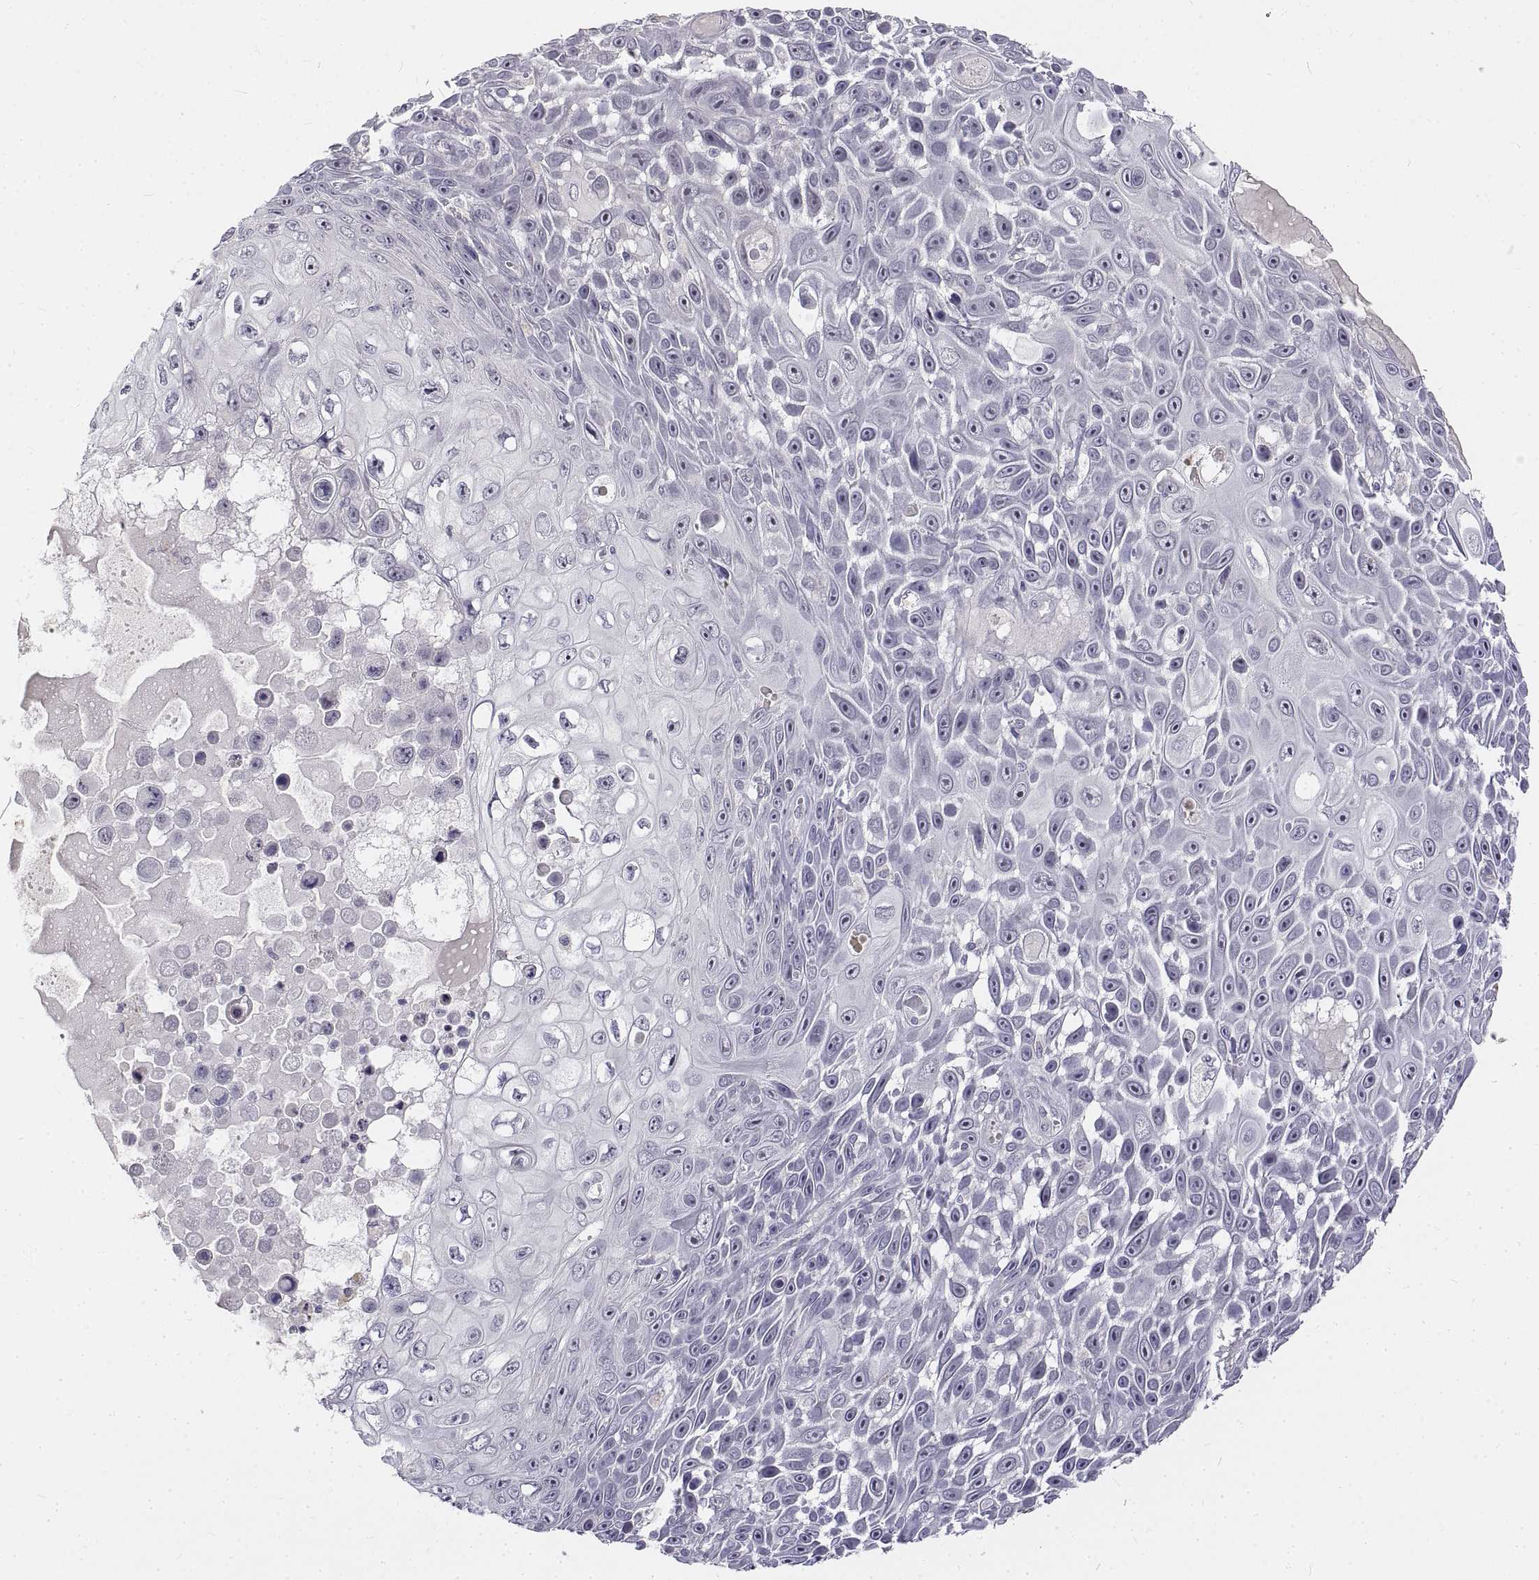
{"staining": {"intensity": "negative", "quantity": "none", "location": "none"}, "tissue": "skin cancer", "cell_type": "Tumor cells", "image_type": "cancer", "snomed": [{"axis": "morphology", "description": "Squamous cell carcinoma, NOS"}, {"axis": "topography", "description": "Skin"}], "caption": "An IHC image of skin cancer (squamous cell carcinoma) is shown. There is no staining in tumor cells of skin cancer (squamous cell carcinoma).", "gene": "ANO2", "patient": {"sex": "male", "age": 82}}